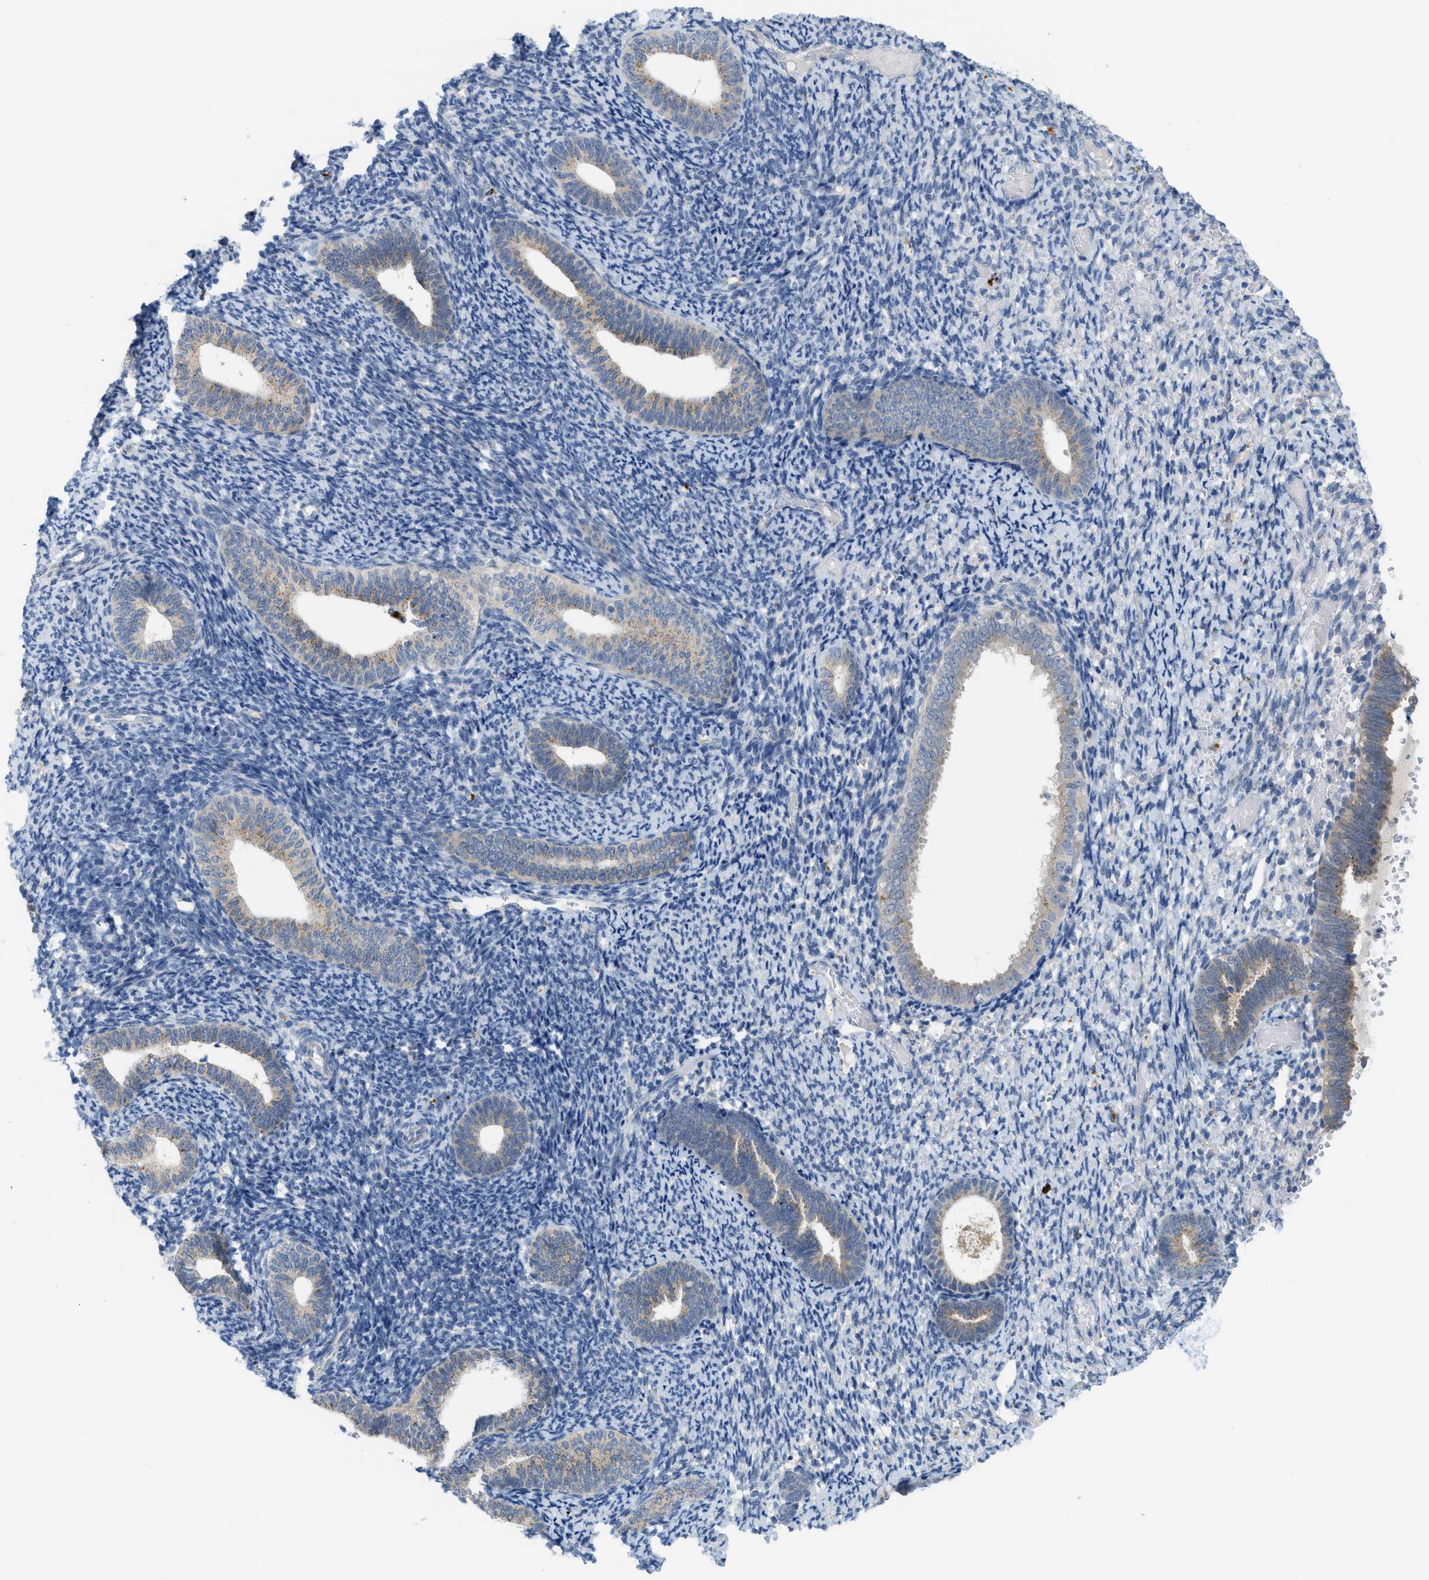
{"staining": {"intensity": "negative", "quantity": "none", "location": "none"}, "tissue": "endometrium", "cell_type": "Cells in endometrial stroma", "image_type": "normal", "snomed": [{"axis": "morphology", "description": "Normal tissue, NOS"}, {"axis": "topography", "description": "Endometrium"}], "caption": "IHC photomicrograph of normal endometrium stained for a protein (brown), which reveals no staining in cells in endometrial stroma.", "gene": "CSTB", "patient": {"sex": "female", "age": 66}}